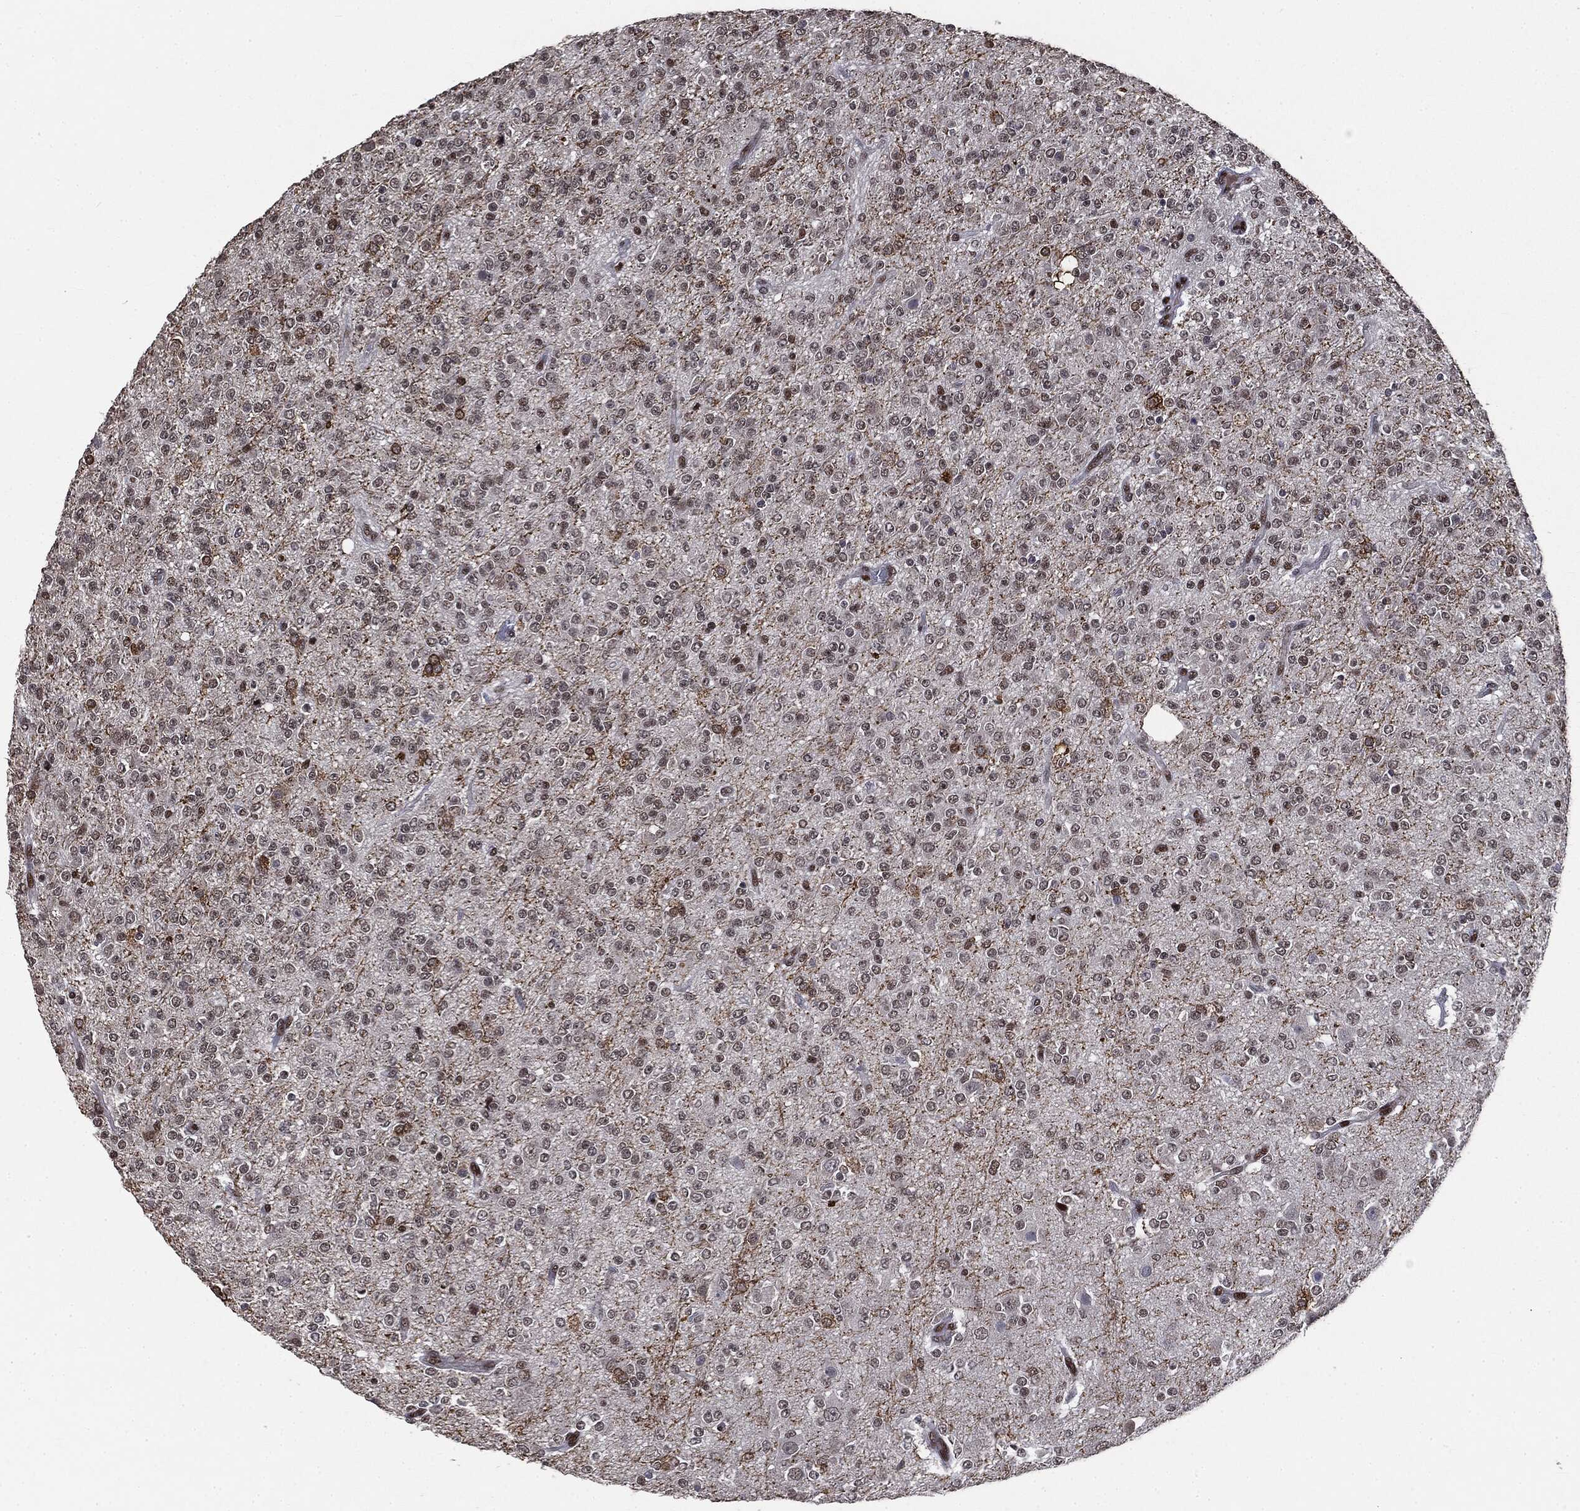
{"staining": {"intensity": "negative", "quantity": "none", "location": "none"}, "tissue": "glioma", "cell_type": "Tumor cells", "image_type": "cancer", "snomed": [{"axis": "morphology", "description": "Glioma, malignant, Low grade"}, {"axis": "topography", "description": "Brain"}], "caption": "Image shows no significant protein positivity in tumor cells of glioma. (Brightfield microscopy of DAB (3,3'-diaminobenzidine) IHC at high magnification).", "gene": "DPH2", "patient": {"sex": "male", "age": 27}}